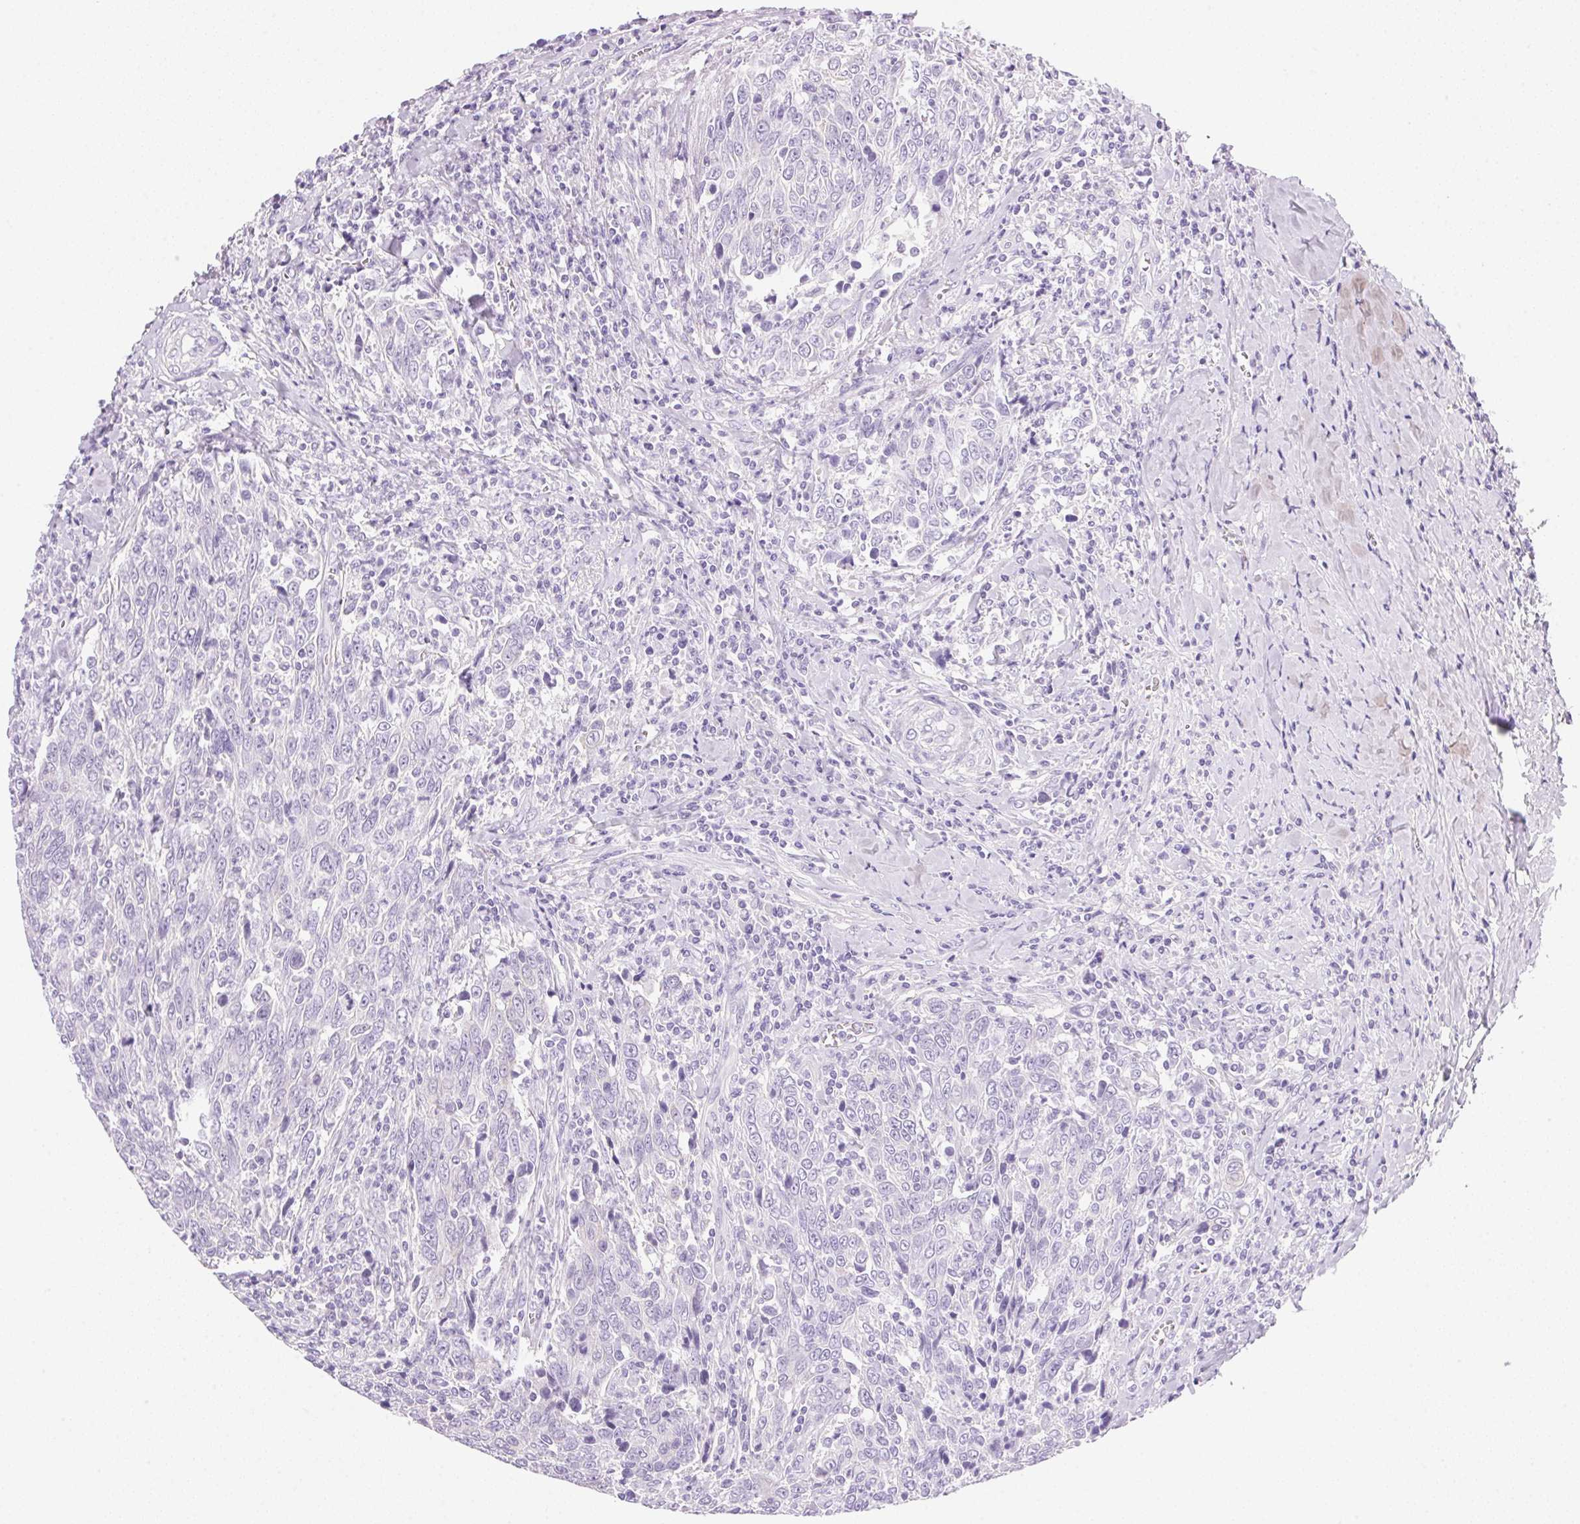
{"staining": {"intensity": "negative", "quantity": "none", "location": "none"}, "tissue": "breast cancer", "cell_type": "Tumor cells", "image_type": "cancer", "snomed": [{"axis": "morphology", "description": "Duct carcinoma"}, {"axis": "topography", "description": "Breast"}], "caption": "Tumor cells are negative for brown protein staining in breast cancer.", "gene": "DHCR24", "patient": {"sex": "female", "age": 50}}